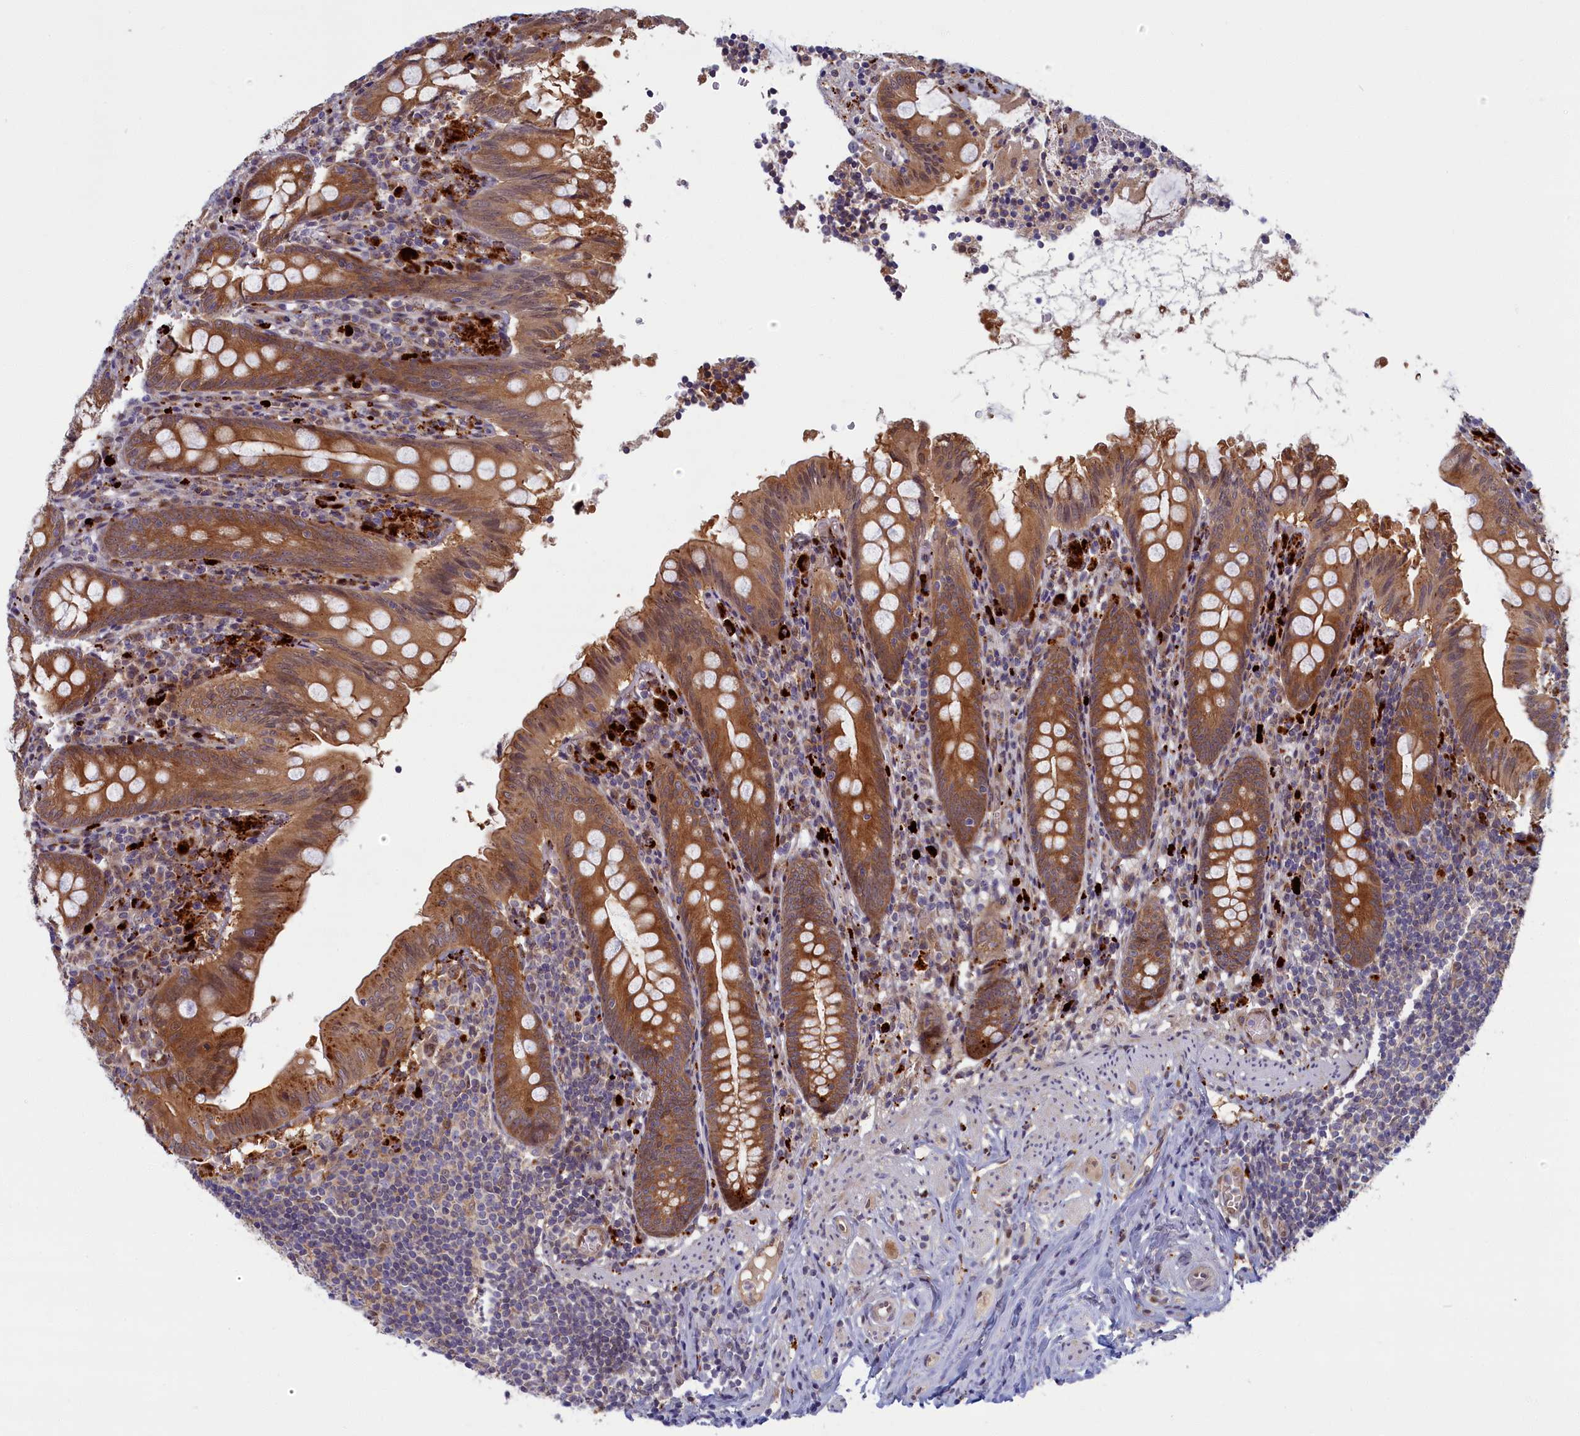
{"staining": {"intensity": "strong", "quantity": ">75%", "location": "cytoplasmic/membranous"}, "tissue": "appendix", "cell_type": "Glandular cells", "image_type": "normal", "snomed": [{"axis": "morphology", "description": "Normal tissue, NOS"}, {"axis": "topography", "description": "Appendix"}], "caption": "Appendix stained with DAB (3,3'-diaminobenzidine) immunohistochemistry exhibits high levels of strong cytoplasmic/membranous expression in approximately >75% of glandular cells. Nuclei are stained in blue.", "gene": "FCSK", "patient": {"sex": "male", "age": 55}}